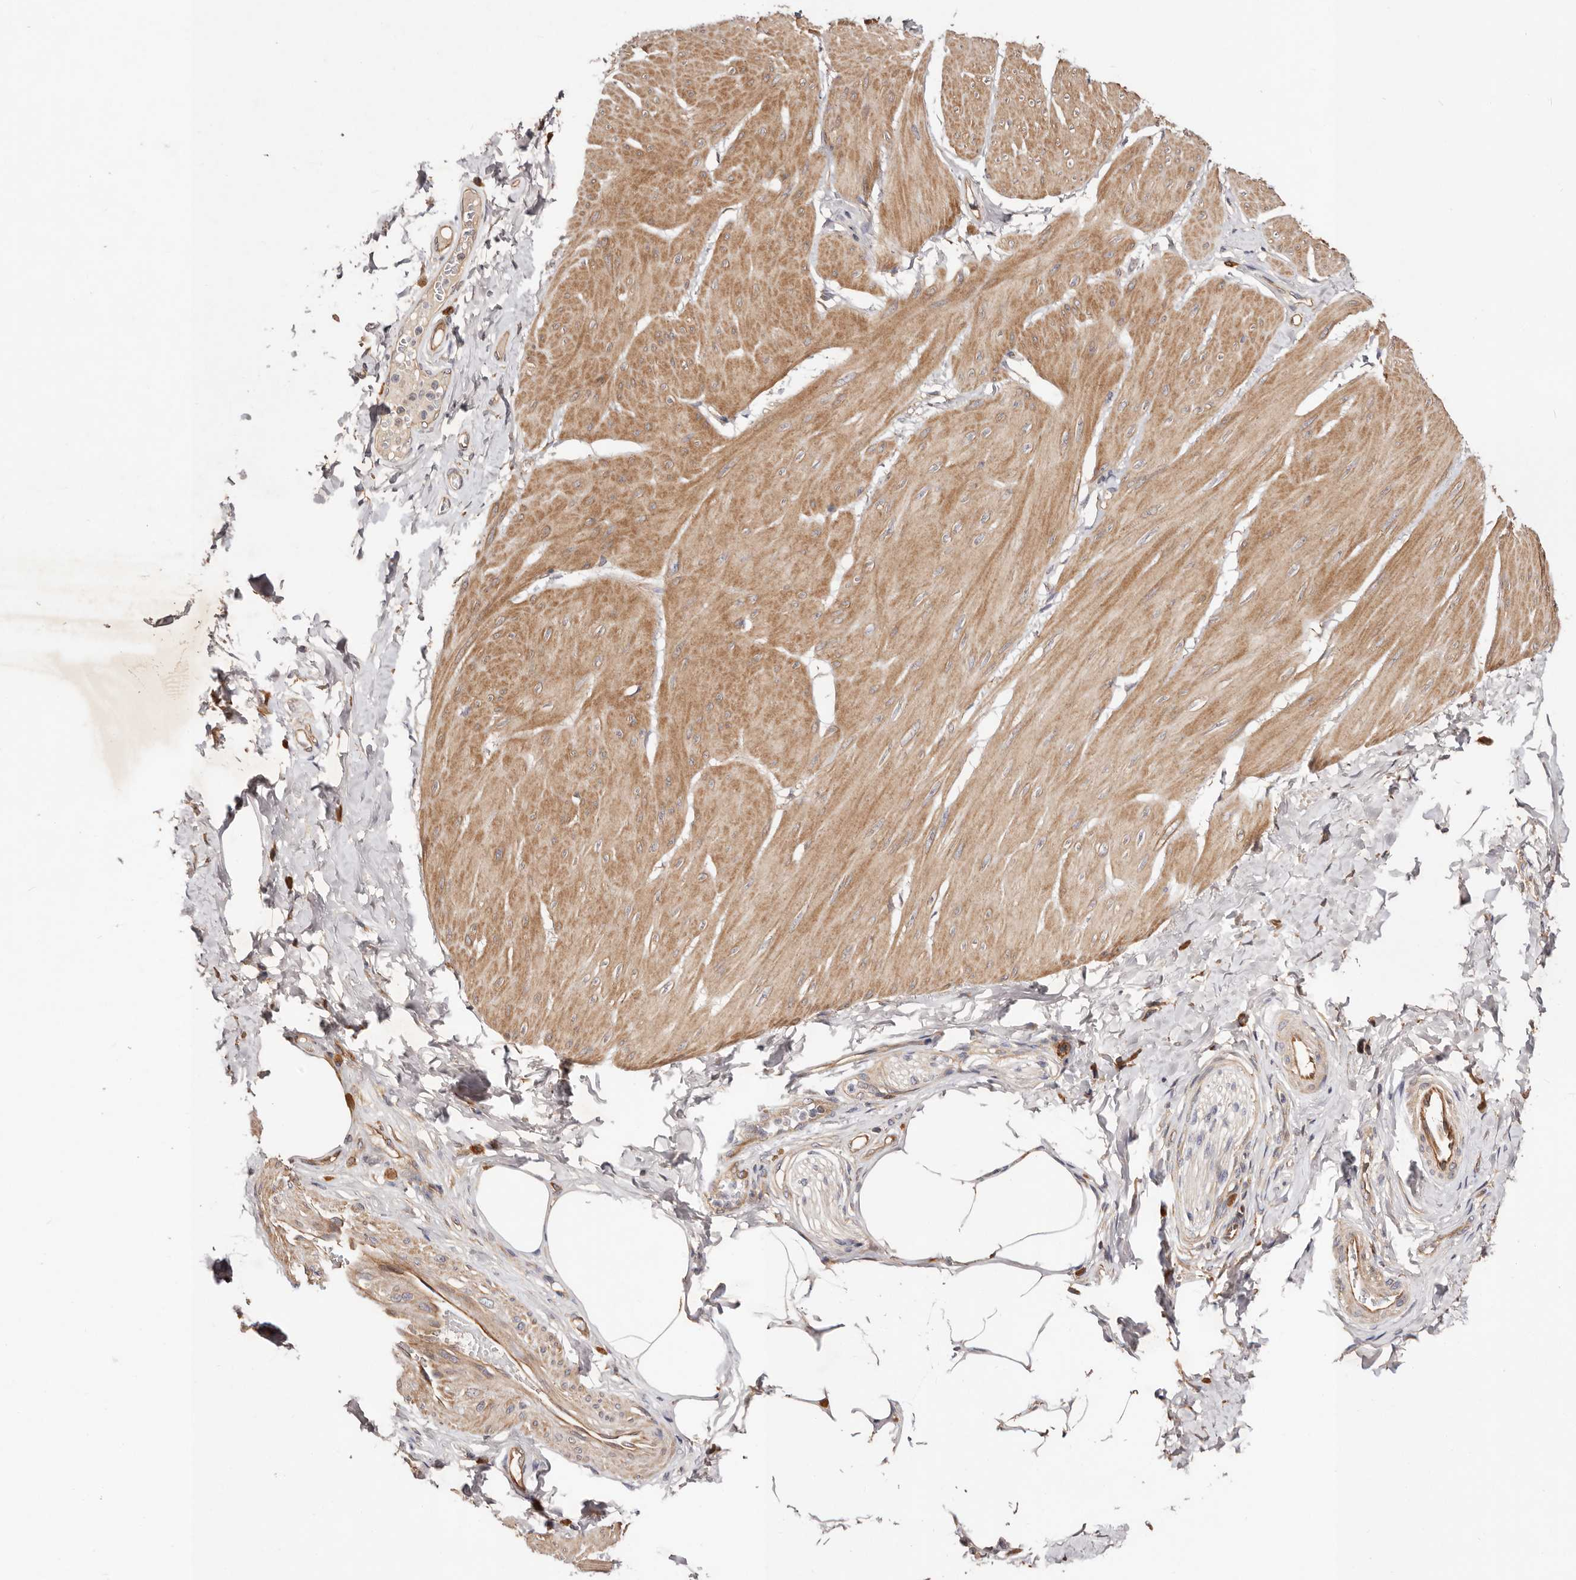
{"staining": {"intensity": "moderate", "quantity": ">75%", "location": "cytoplasmic/membranous"}, "tissue": "smooth muscle", "cell_type": "Smooth muscle cells", "image_type": "normal", "snomed": [{"axis": "morphology", "description": "Urothelial carcinoma, High grade"}, {"axis": "topography", "description": "Urinary bladder"}], "caption": "Immunohistochemical staining of benign smooth muscle demonstrates >75% levels of moderate cytoplasmic/membranous protein positivity in approximately >75% of smooth muscle cells. The staining was performed using DAB (3,3'-diaminobenzidine), with brown indicating positive protein expression. Nuclei are stained blue with hematoxylin.", "gene": "MACF1", "patient": {"sex": "male", "age": 46}}